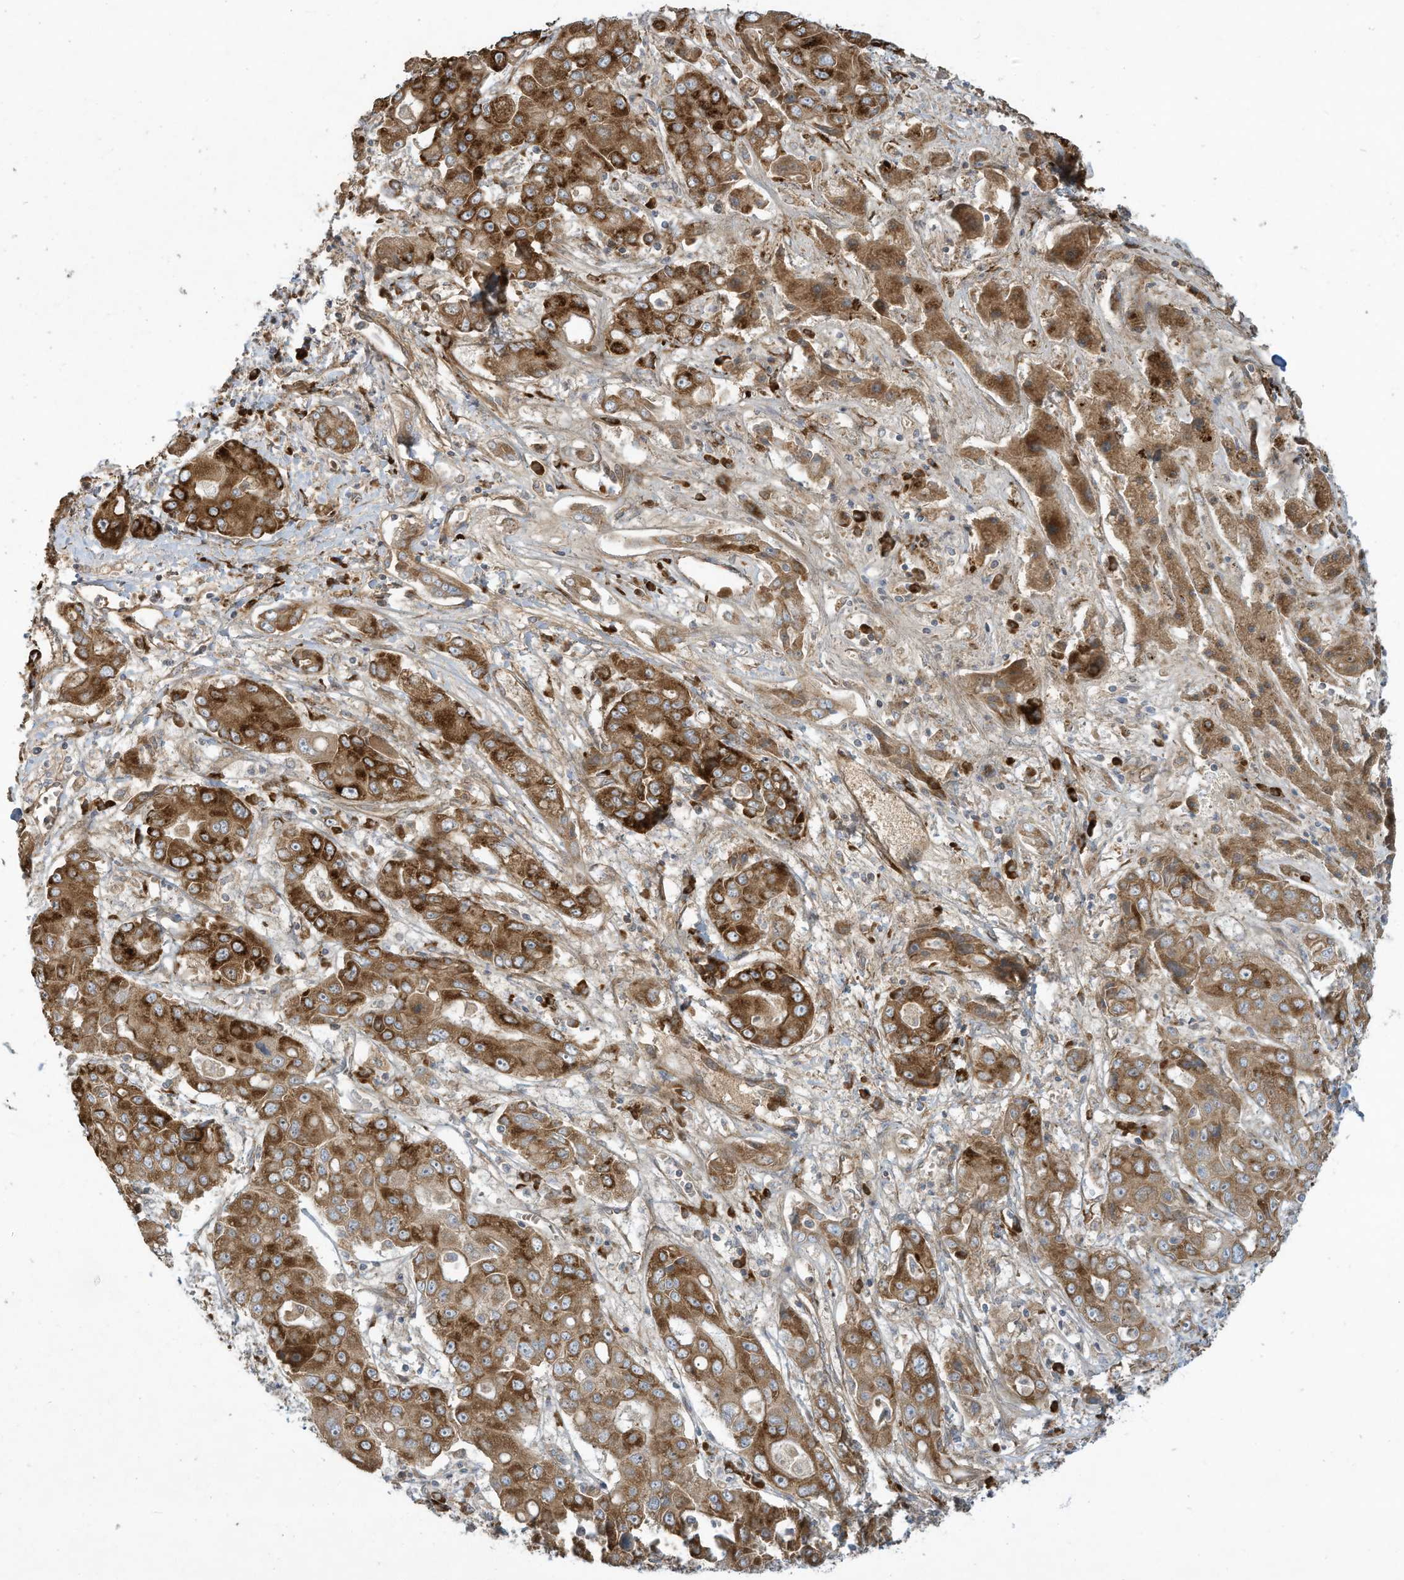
{"staining": {"intensity": "strong", "quantity": ">75%", "location": "cytoplasmic/membranous"}, "tissue": "liver cancer", "cell_type": "Tumor cells", "image_type": "cancer", "snomed": [{"axis": "morphology", "description": "Cholangiocarcinoma"}, {"axis": "topography", "description": "Liver"}], "caption": "Immunohistochemistry (IHC) (DAB) staining of human liver cholangiocarcinoma shows strong cytoplasmic/membranous protein expression in about >75% of tumor cells. Immunohistochemistry (IHC) stains the protein in brown and the nuclei are stained blue.", "gene": "DDIT4", "patient": {"sex": "male", "age": 67}}